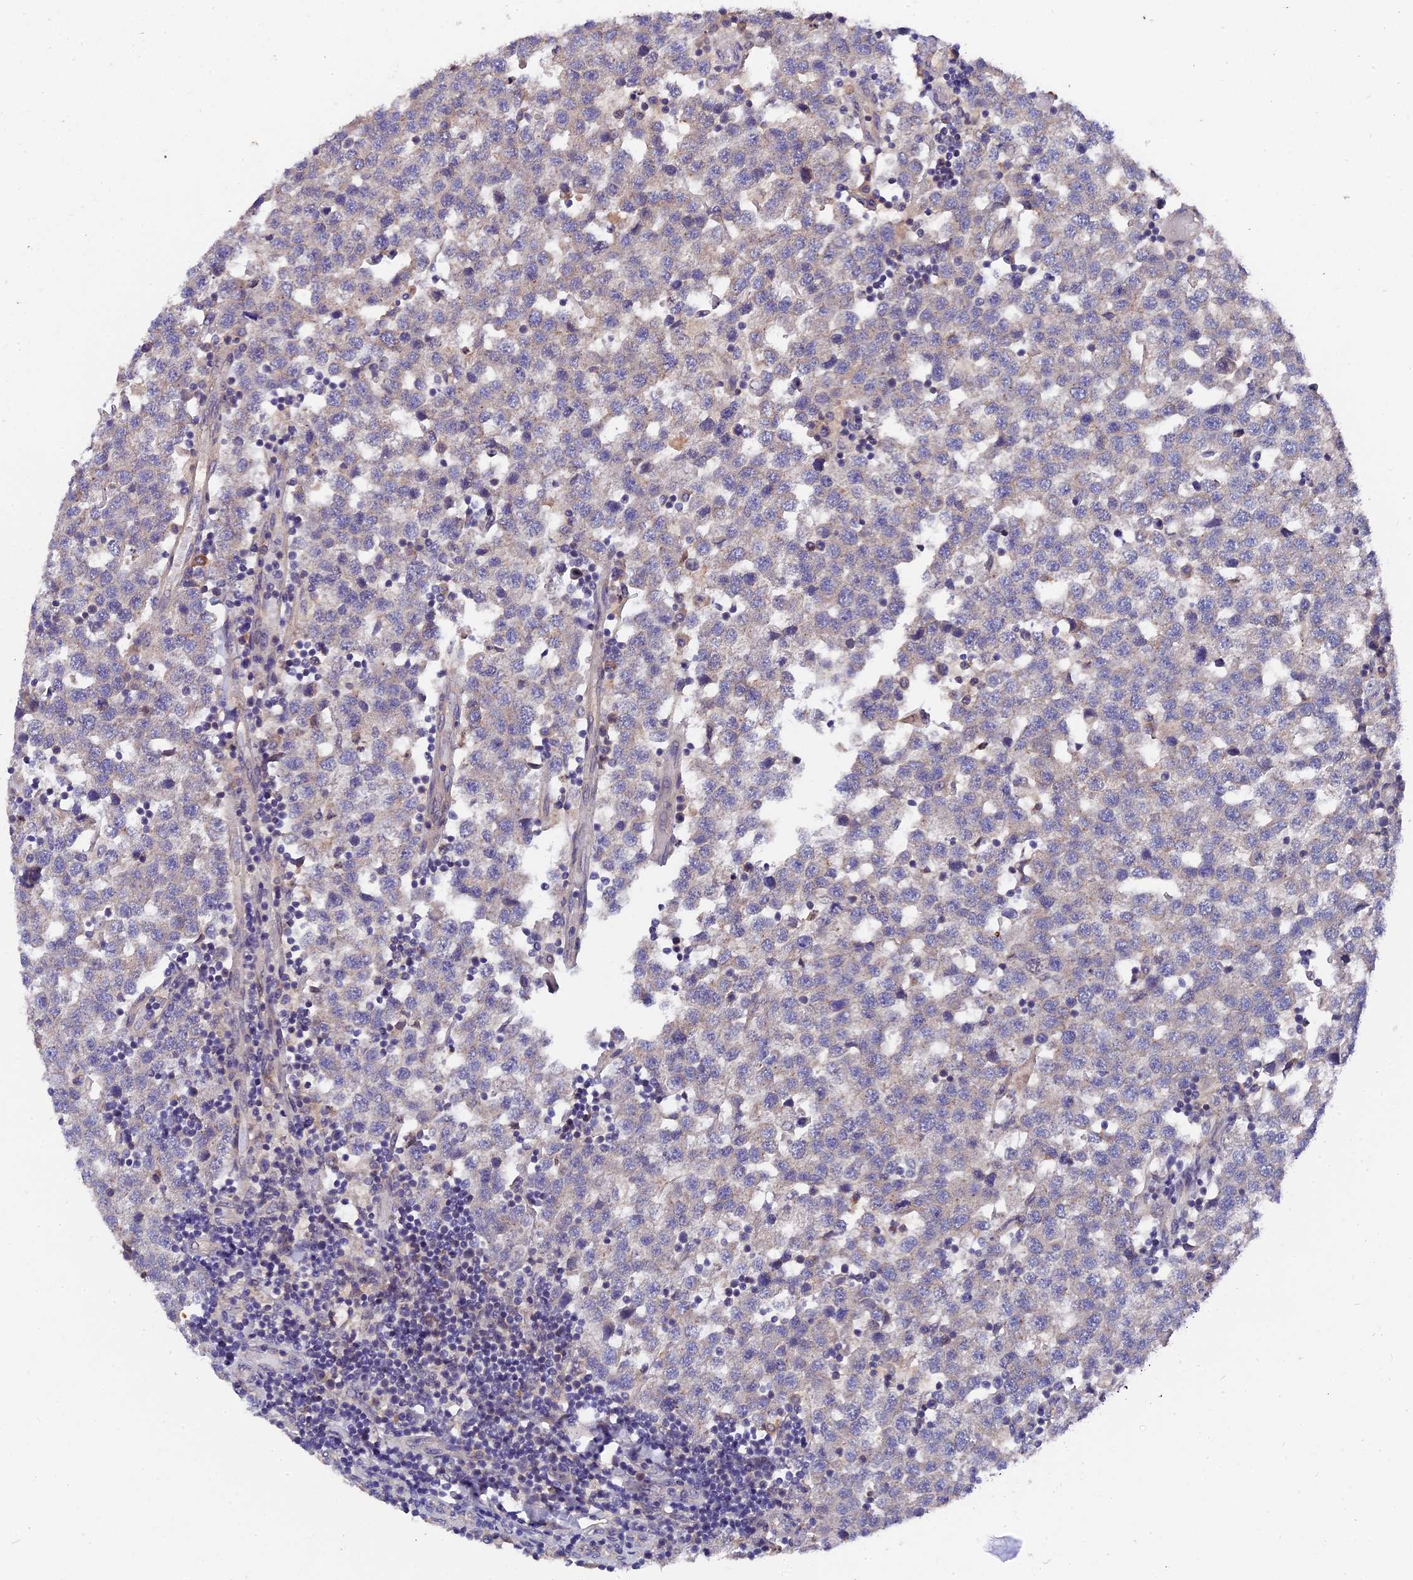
{"staining": {"intensity": "negative", "quantity": "none", "location": "none"}, "tissue": "testis cancer", "cell_type": "Tumor cells", "image_type": "cancer", "snomed": [{"axis": "morphology", "description": "Seminoma, NOS"}, {"axis": "topography", "description": "Testis"}], "caption": "High magnification brightfield microscopy of testis cancer (seminoma) stained with DAB (brown) and counterstained with hematoxylin (blue): tumor cells show no significant positivity.", "gene": "ZCCHC2", "patient": {"sex": "male", "age": 34}}